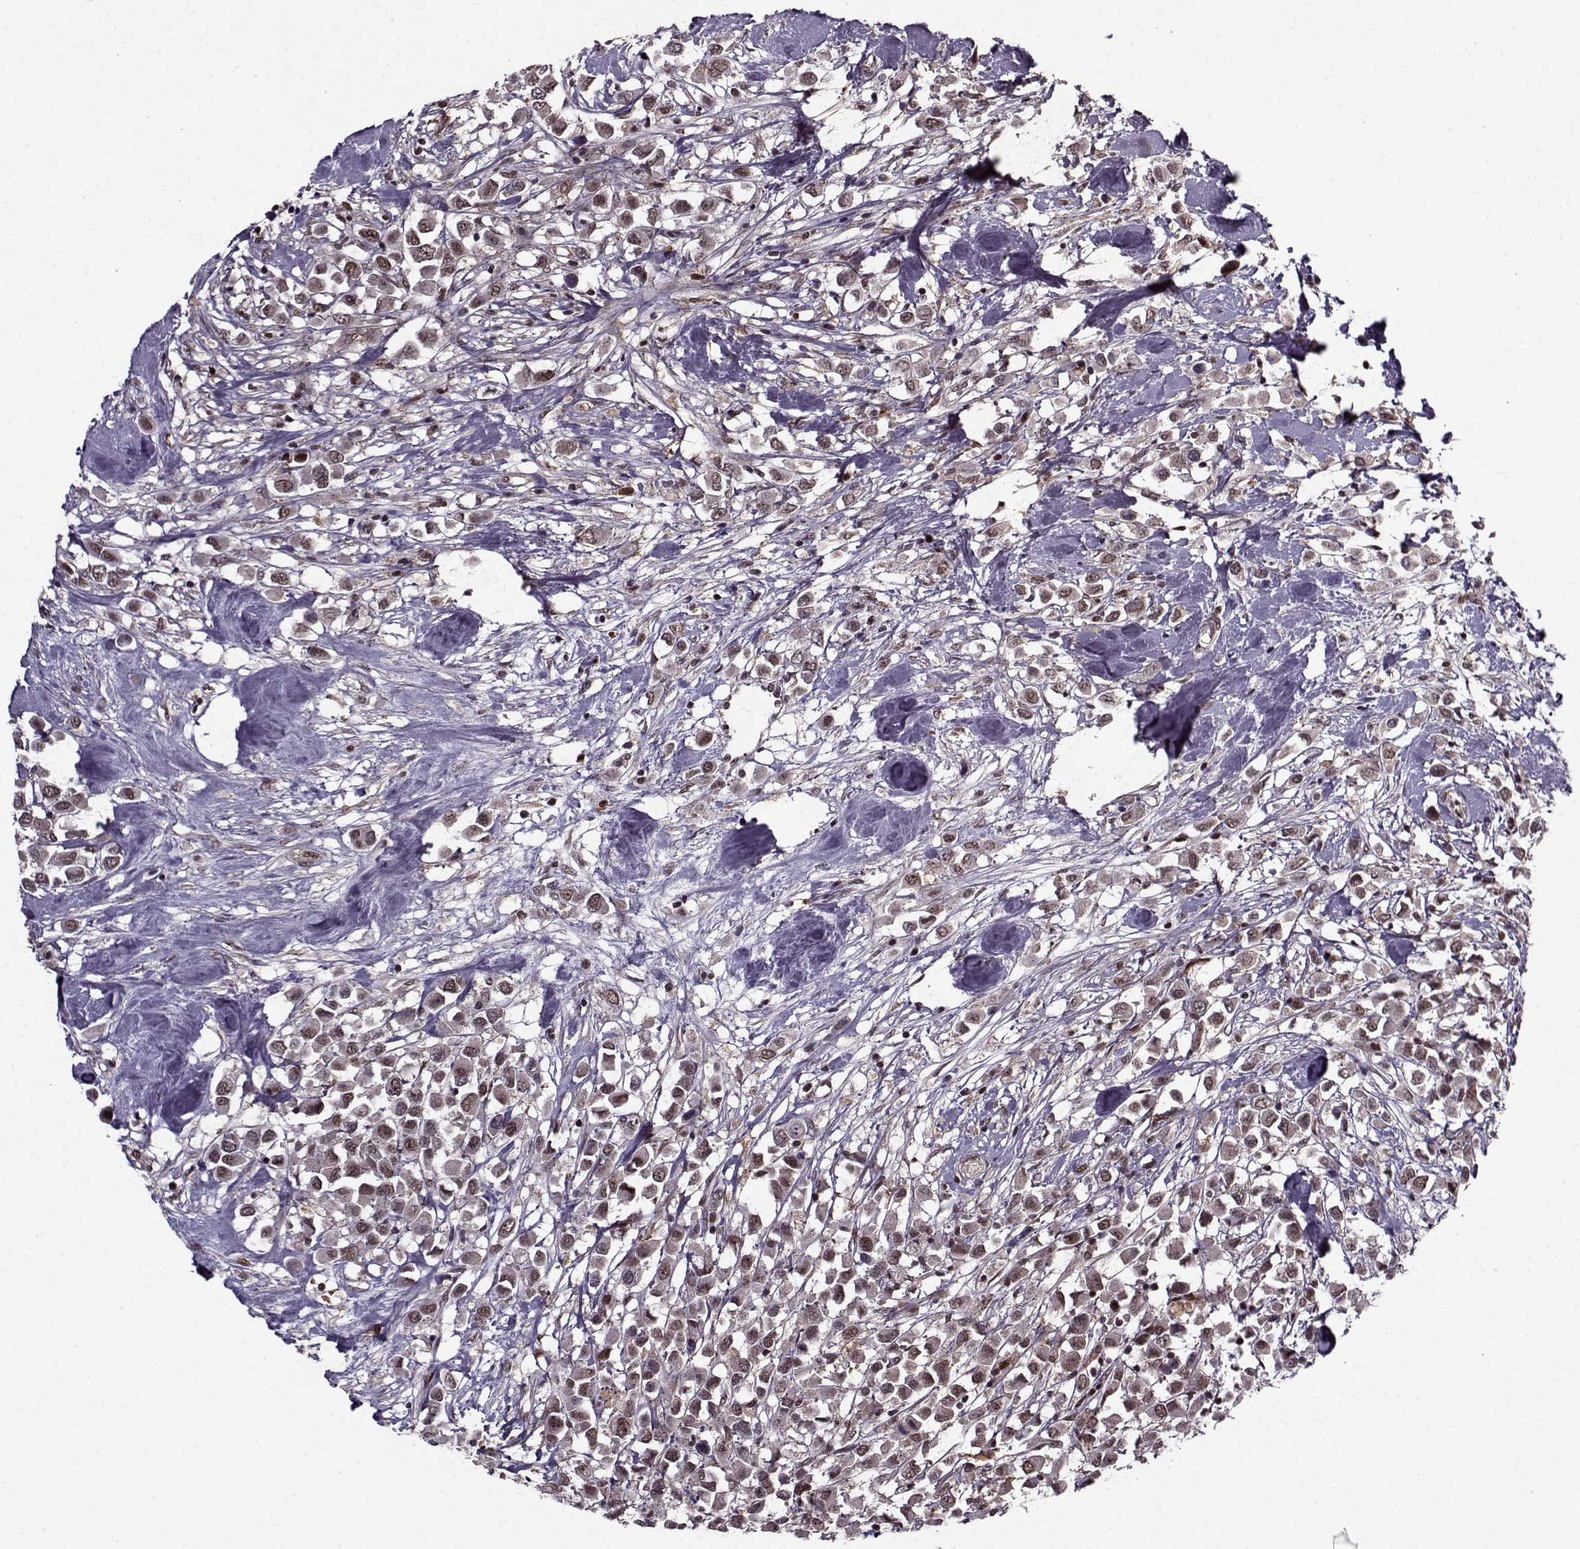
{"staining": {"intensity": "weak", "quantity": ">75%", "location": "nuclear"}, "tissue": "breast cancer", "cell_type": "Tumor cells", "image_type": "cancer", "snomed": [{"axis": "morphology", "description": "Duct carcinoma"}, {"axis": "topography", "description": "Breast"}], "caption": "This is a micrograph of immunohistochemistry staining of breast invasive ductal carcinoma, which shows weak expression in the nuclear of tumor cells.", "gene": "PSMA7", "patient": {"sex": "female", "age": 61}}